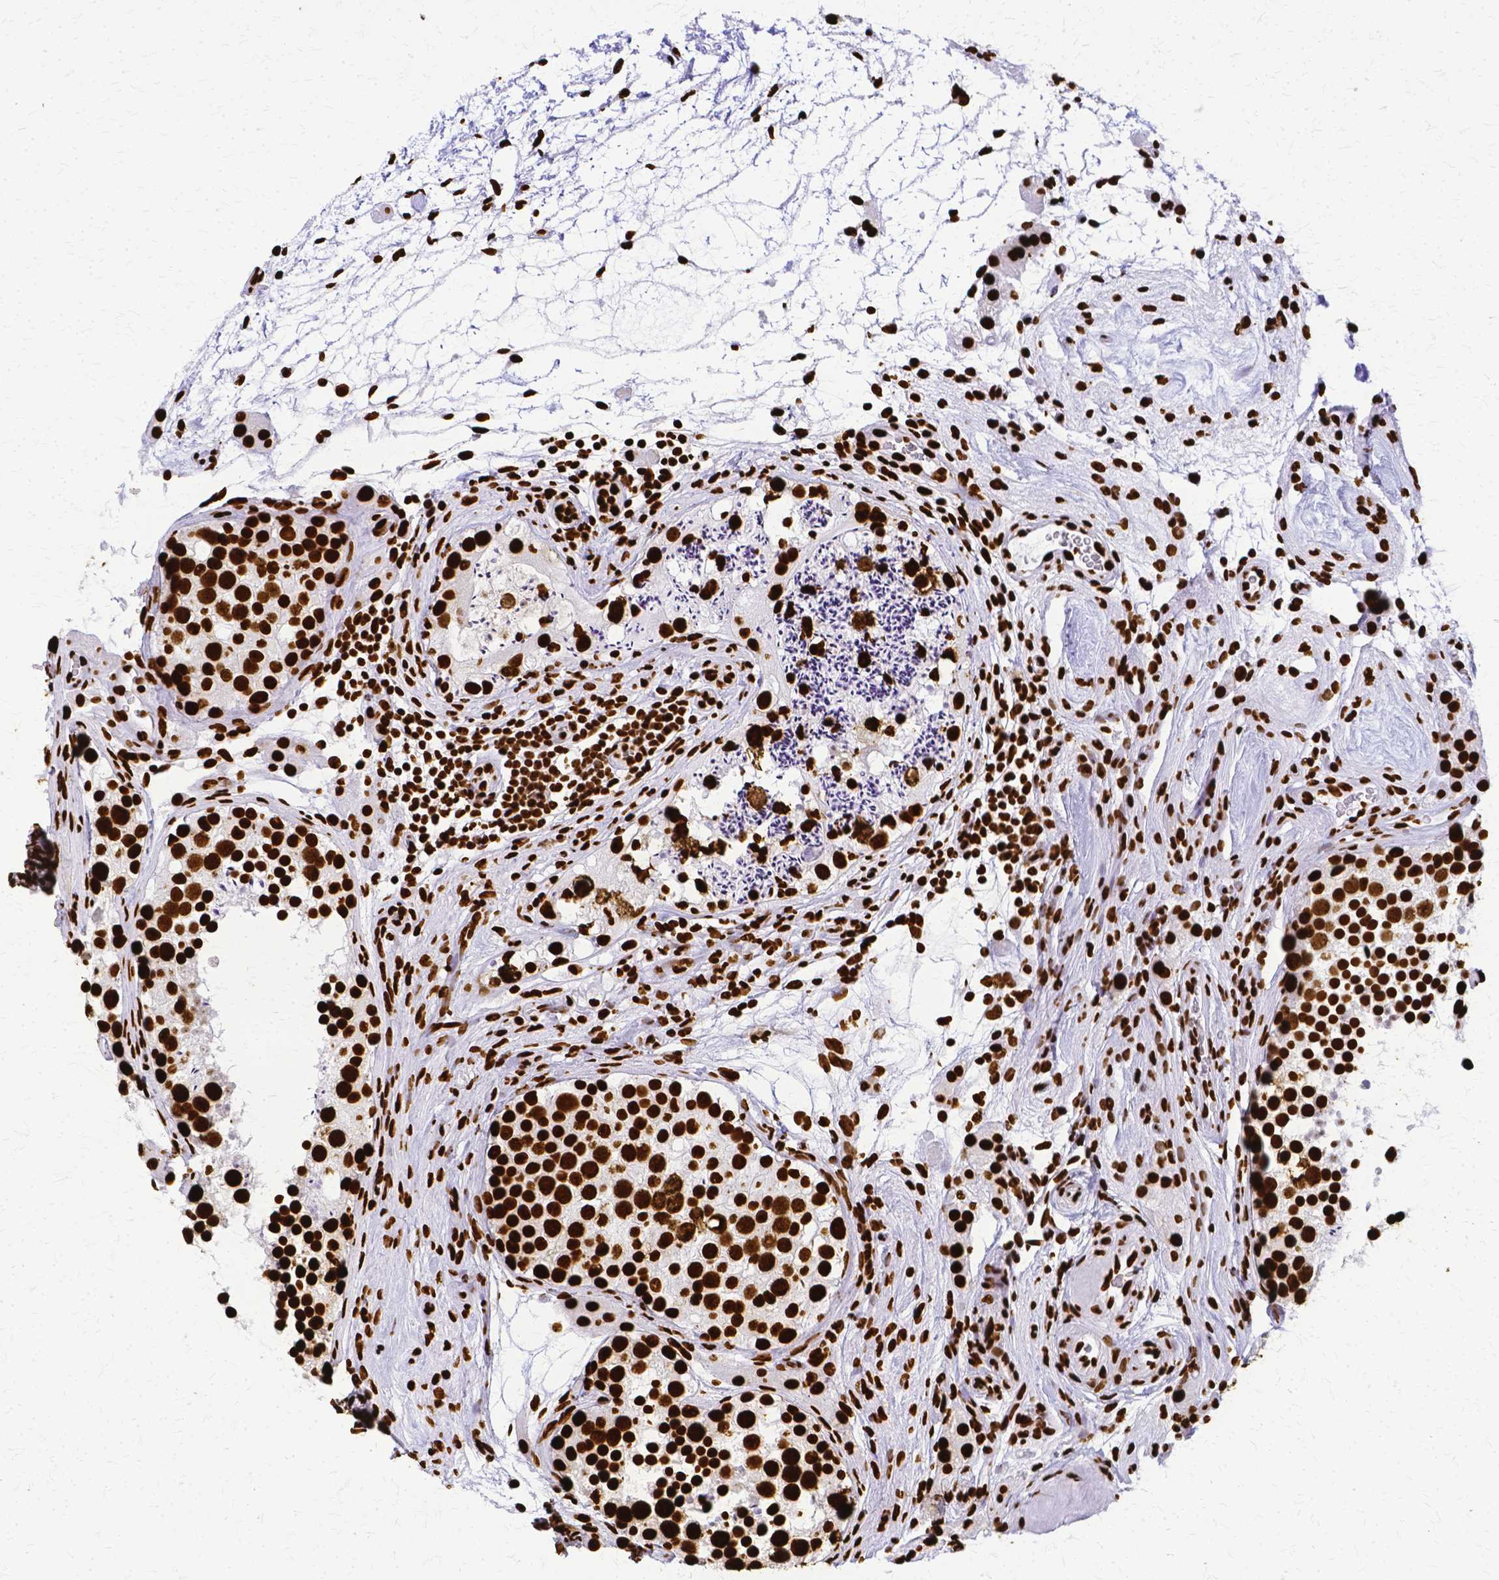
{"staining": {"intensity": "strong", "quantity": ">75%", "location": "nuclear"}, "tissue": "testis", "cell_type": "Cells in seminiferous ducts", "image_type": "normal", "snomed": [{"axis": "morphology", "description": "Normal tissue, NOS"}, {"axis": "topography", "description": "Testis"}], "caption": "Cells in seminiferous ducts show high levels of strong nuclear positivity in approximately >75% of cells in benign testis.", "gene": "SFPQ", "patient": {"sex": "male", "age": 41}}